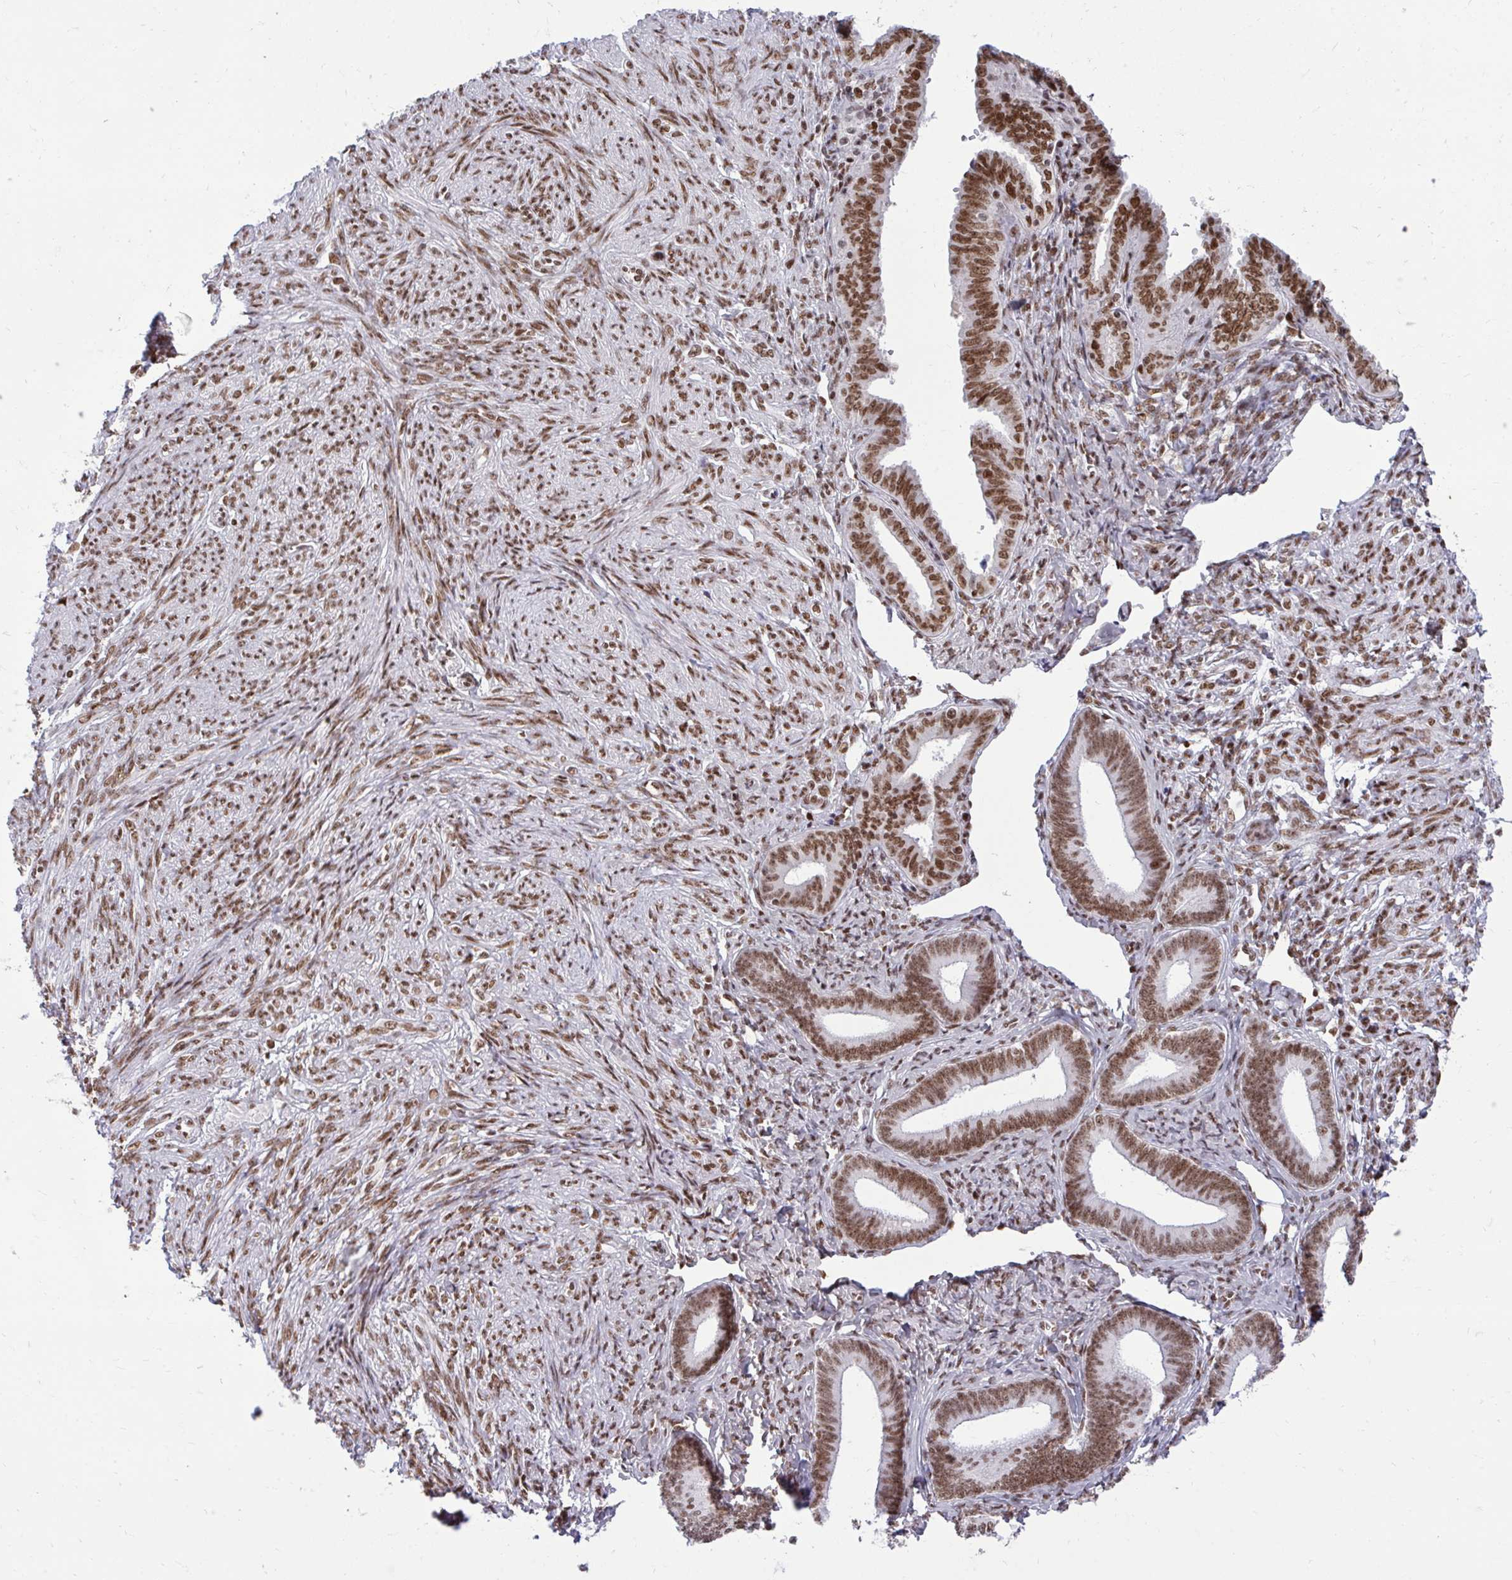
{"staining": {"intensity": "moderate", "quantity": ">75%", "location": "nuclear"}, "tissue": "endometrial cancer", "cell_type": "Tumor cells", "image_type": "cancer", "snomed": [{"axis": "morphology", "description": "Adenocarcinoma, NOS"}, {"axis": "topography", "description": "Endometrium"}], "caption": "Endometrial adenocarcinoma stained for a protein (brown) displays moderate nuclear positive positivity in about >75% of tumor cells.", "gene": "CDYL", "patient": {"sex": "female", "age": 87}}